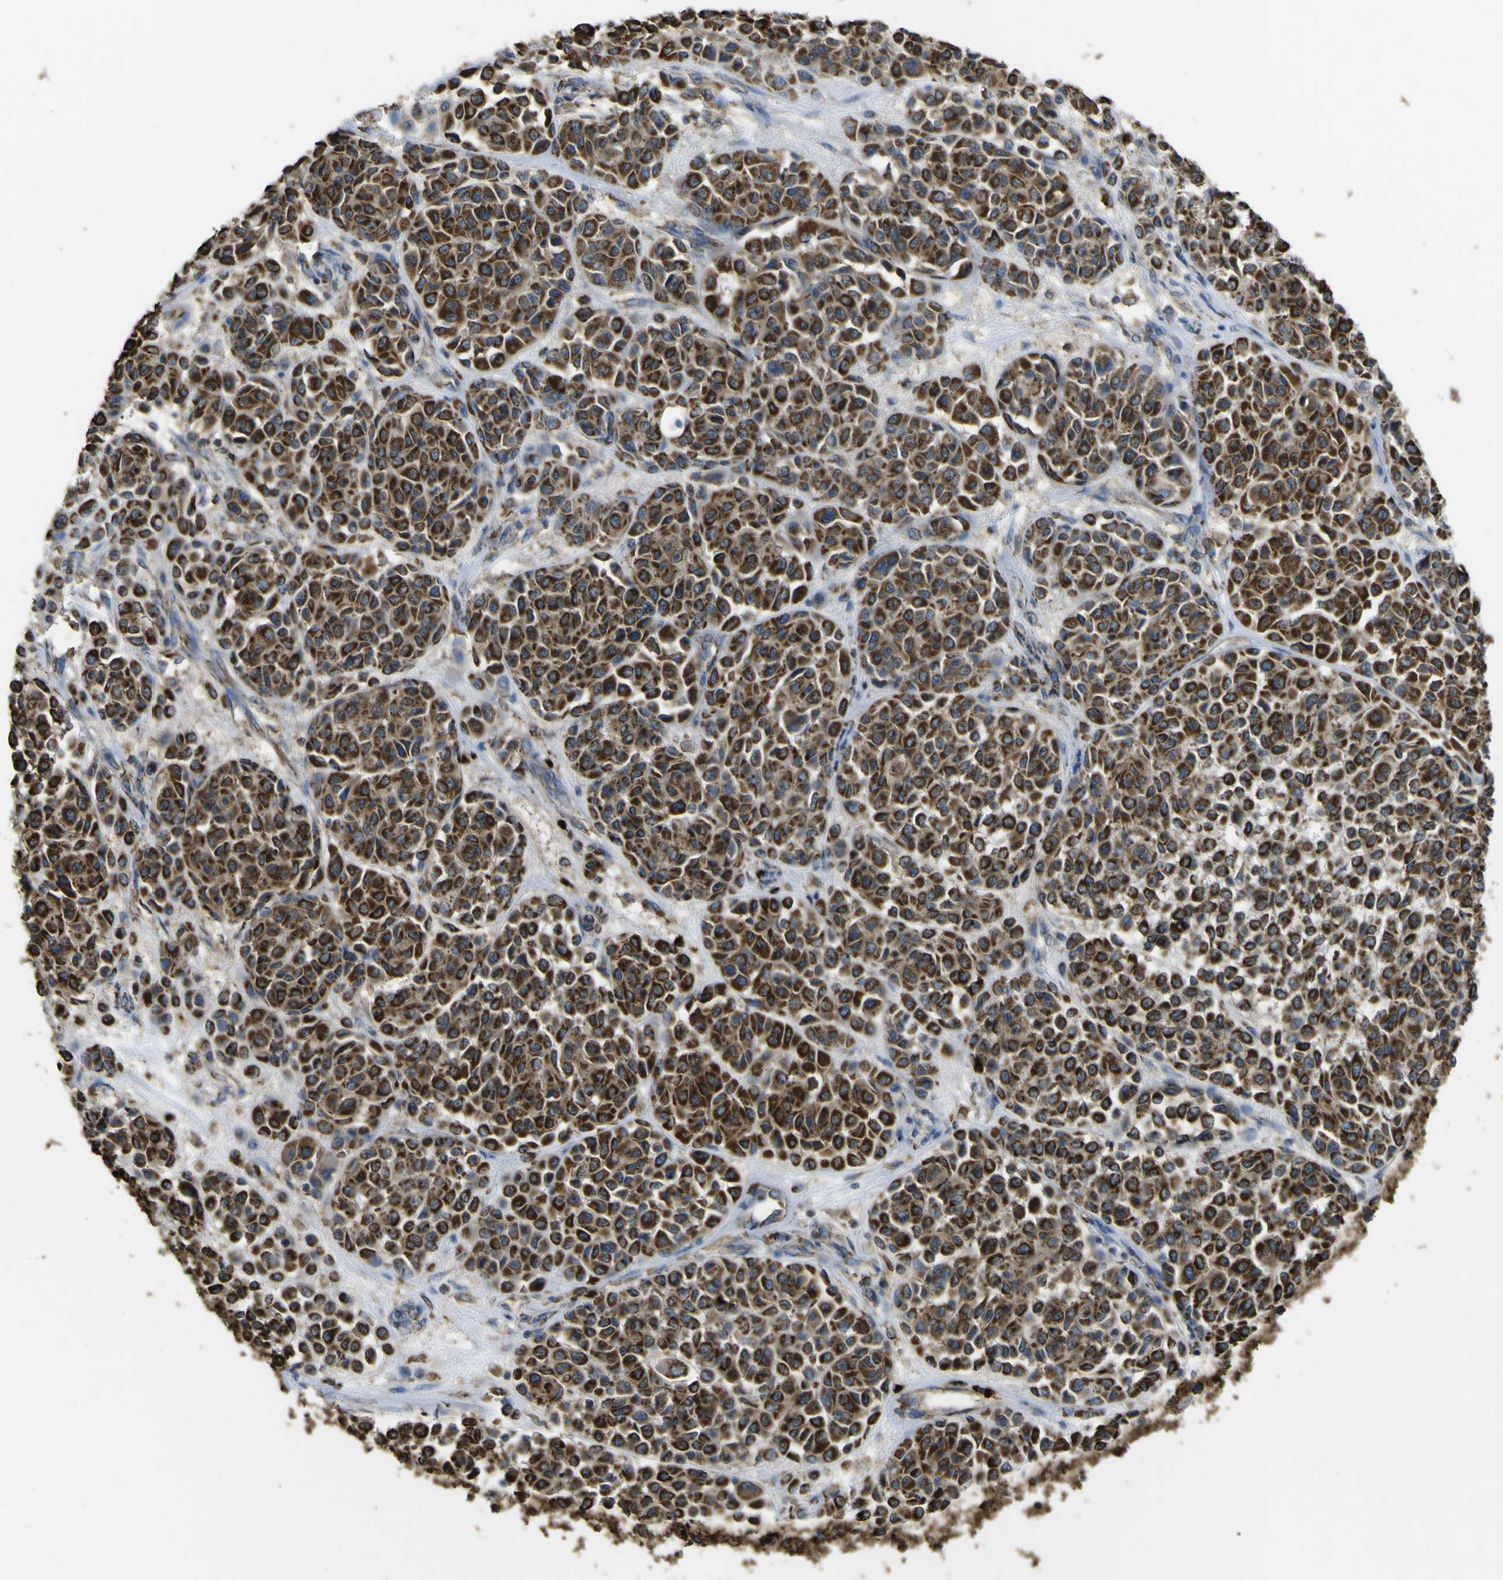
{"staining": {"intensity": "strong", "quantity": ">75%", "location": "cytoplasmic/membranous"}, "tissue": "melanoma", "cell_type": "Tumor cells", "image_type": "cancer", "snomed": [{"axis": "morphology", "description": "Malignant melanoma, Metastatic site"}, {"axis": "topography", "description": "Soft tissue"}], "caption": "Immunohistochemical staining of human malignant melanoma (metastatic site) shows high levels of strong cytoplasmic/membranous staining in approximately >75% of tumor cells.", "gene": "ACSL3", "patient": {"sex": "male", "age": 41}}